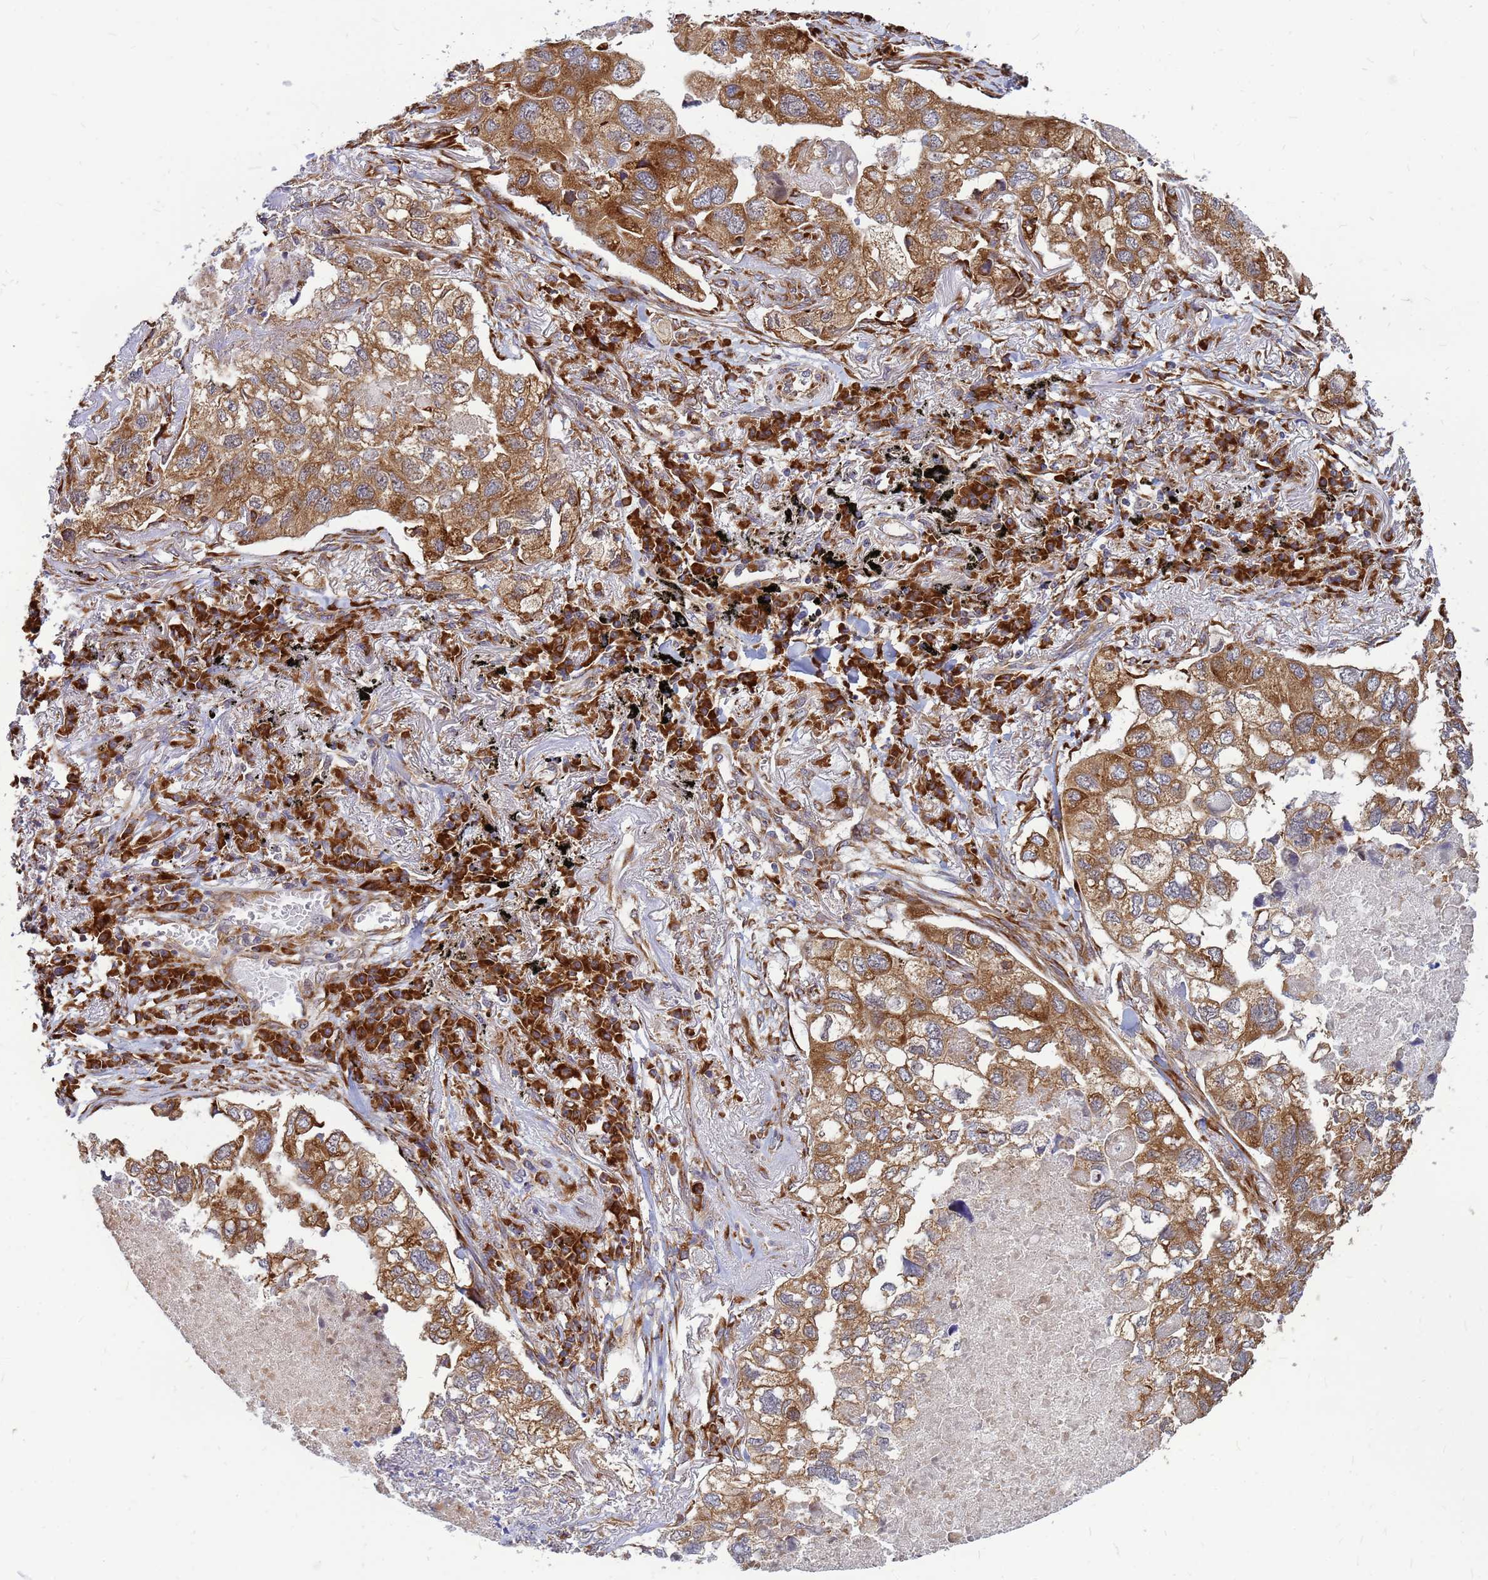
{"staining": {"intensity": "moderate", "quantity": ">75%", "location": "cytoplasmic/membranous"}, "tissue": "lung cancer", "cell_type": "Tumor cells", "image_type": "cancer", "snomed": [{"axis": "morphology", "description": "Adenocarcinoma, NOS"}, {"axis": "topography", "description": "Lung"}], "caption": "This is a micrograph of immunohistochemistry staining of lung adenocarcinoma, which shows moderate staining in the cytoplasmic/membranous of tumor cells.", "gene": "RPL8", "patient": {"sex": "male", "age": 65}}